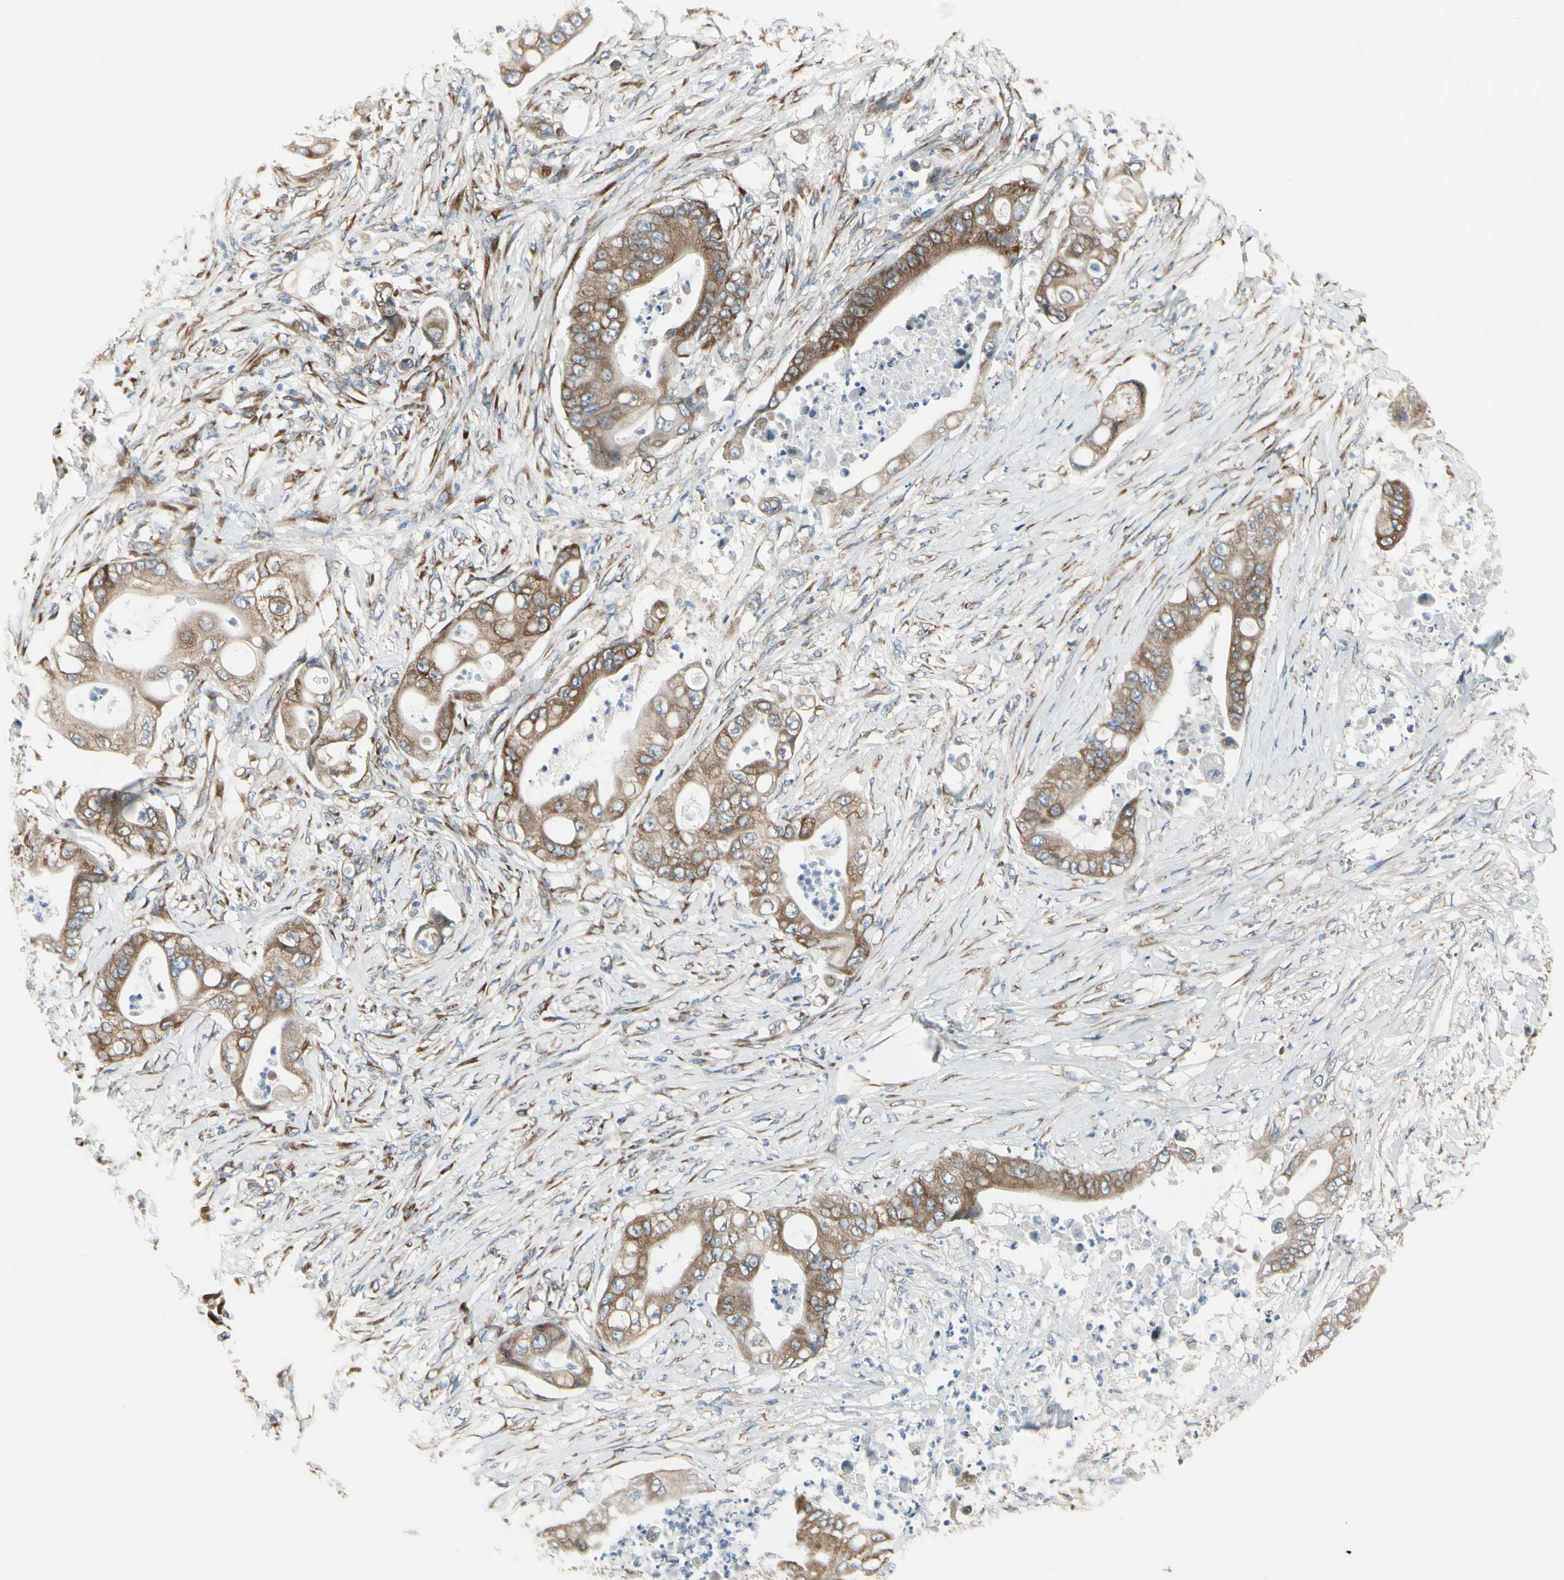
{"staining": {"intensity": "moderate", "quantity": ">75%", "location": "cytoplasmic/membranous"}, "tissue": "stomach cancer", "cell_type": "Tumor cells", "image_type": "cancer", "snomed": [{"axis": "morphology", "description": "Adenocarcinoma, NOS"}, {"axis": "topography", "description": "Stomach"}], "caption": "Brown immunohistochemical staining in stomach cancer (adenocarcinoma) exhibits moderate cytoplasmic/membranous positivity in about >75% of tumor cells.", "gene": "FNDC3A", "patient": {"sex": "female", "age": 73}}